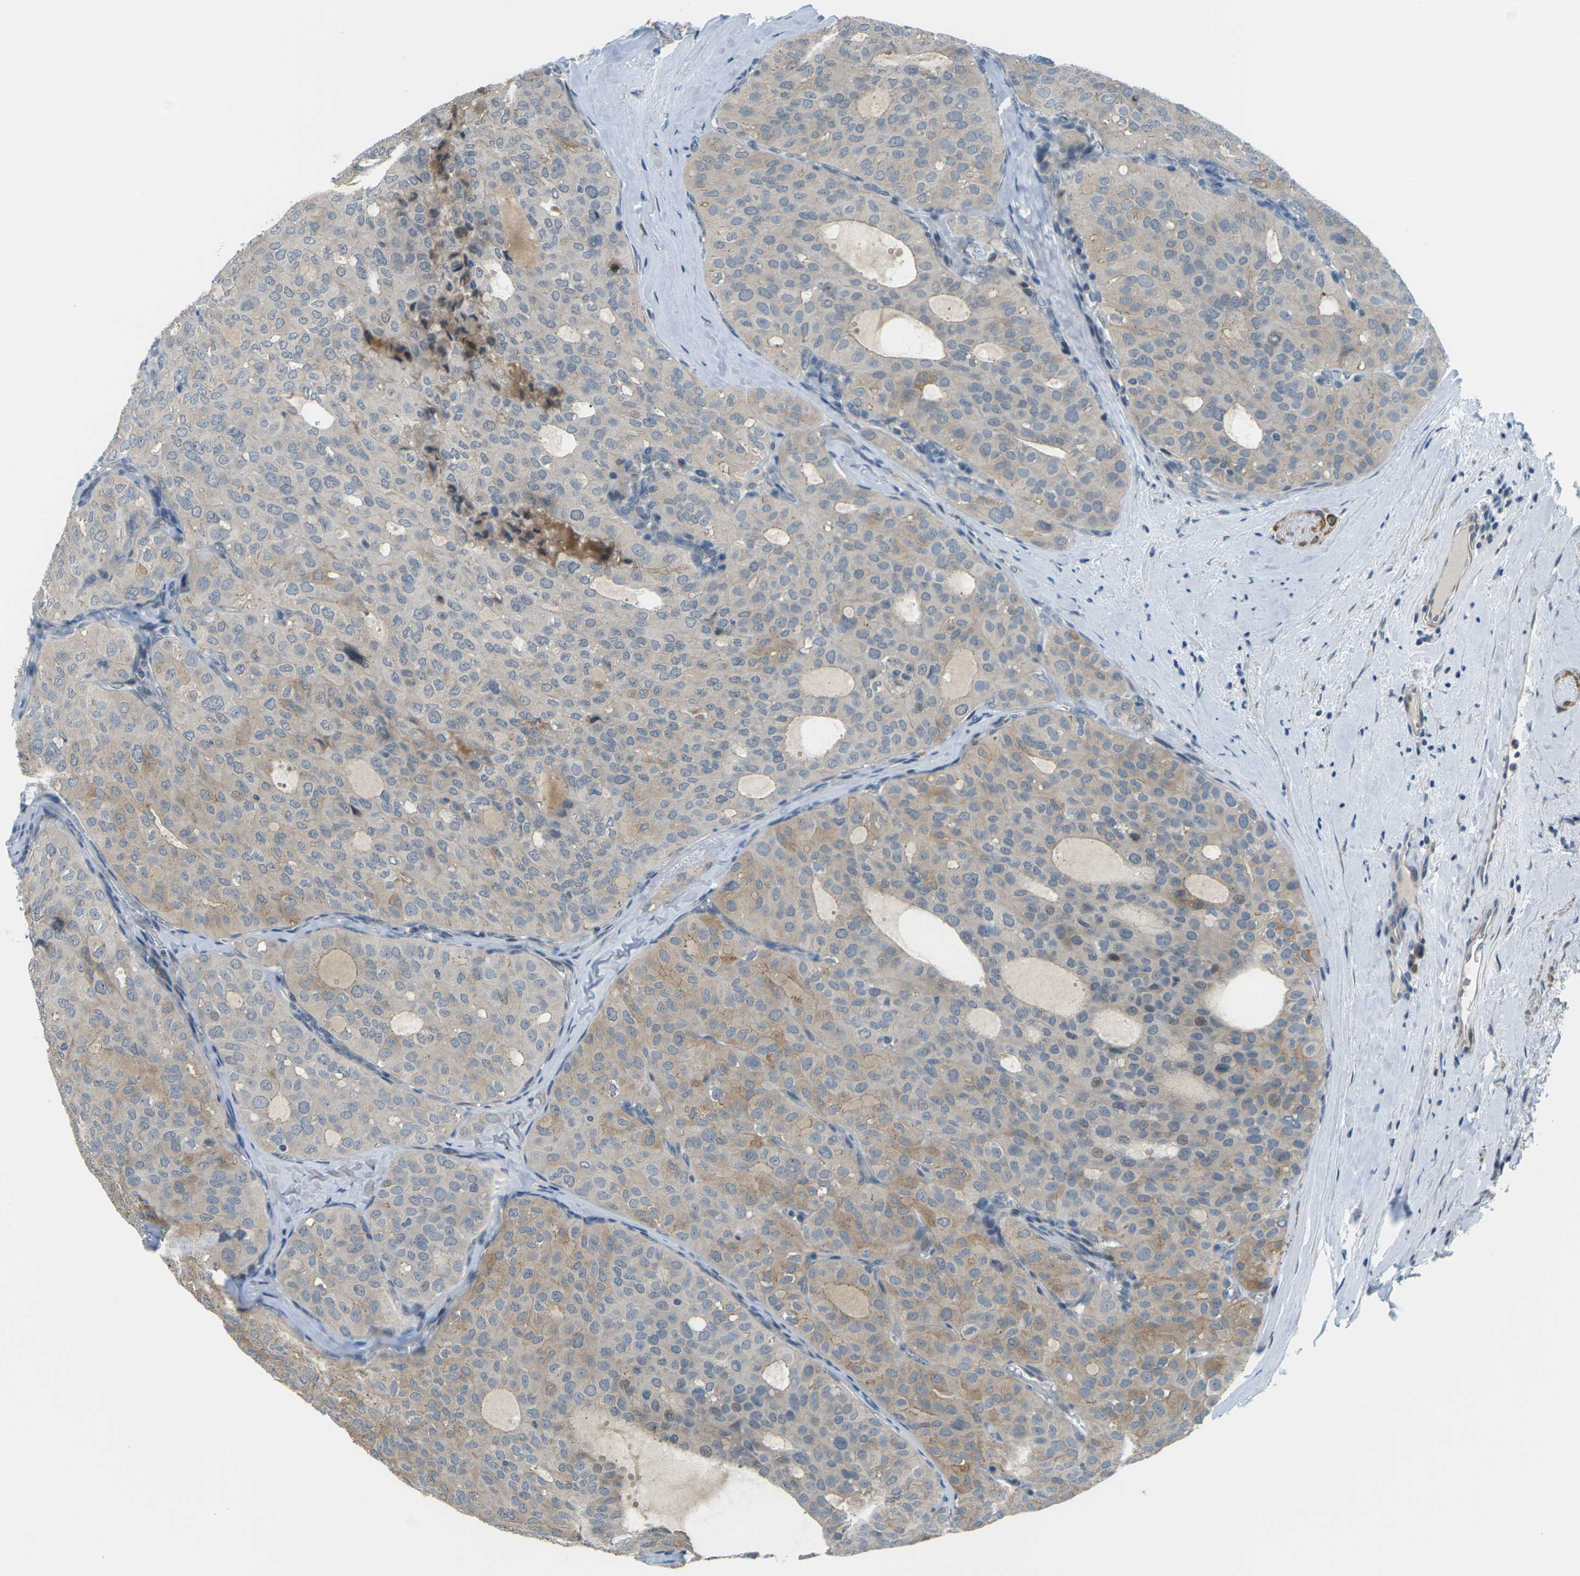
{"staining": {"intensity": "weak", "quantity": "25%-75%", "location": "cytoplasmic/membranous"}, "tissue": "thyroid cancer", "cell_type": "Tumor cells", "image_type": "cancer", "snomed": [{"axis": "morphology", "description": "Follicular adenoma carcinoma, NOS"}, {"axis": "topography", "description": "Thyroid gland"}], "caption": "This is a micrograph of immunohistochemistry (IHC) staining of thyroid cancer (follicular adenoma carcinoma), which shows weak staining in the cytoplasmic/membranous of tumor cells.", "gene": "SLC13A3", "patient": {"sex": "male", "age": 75}}